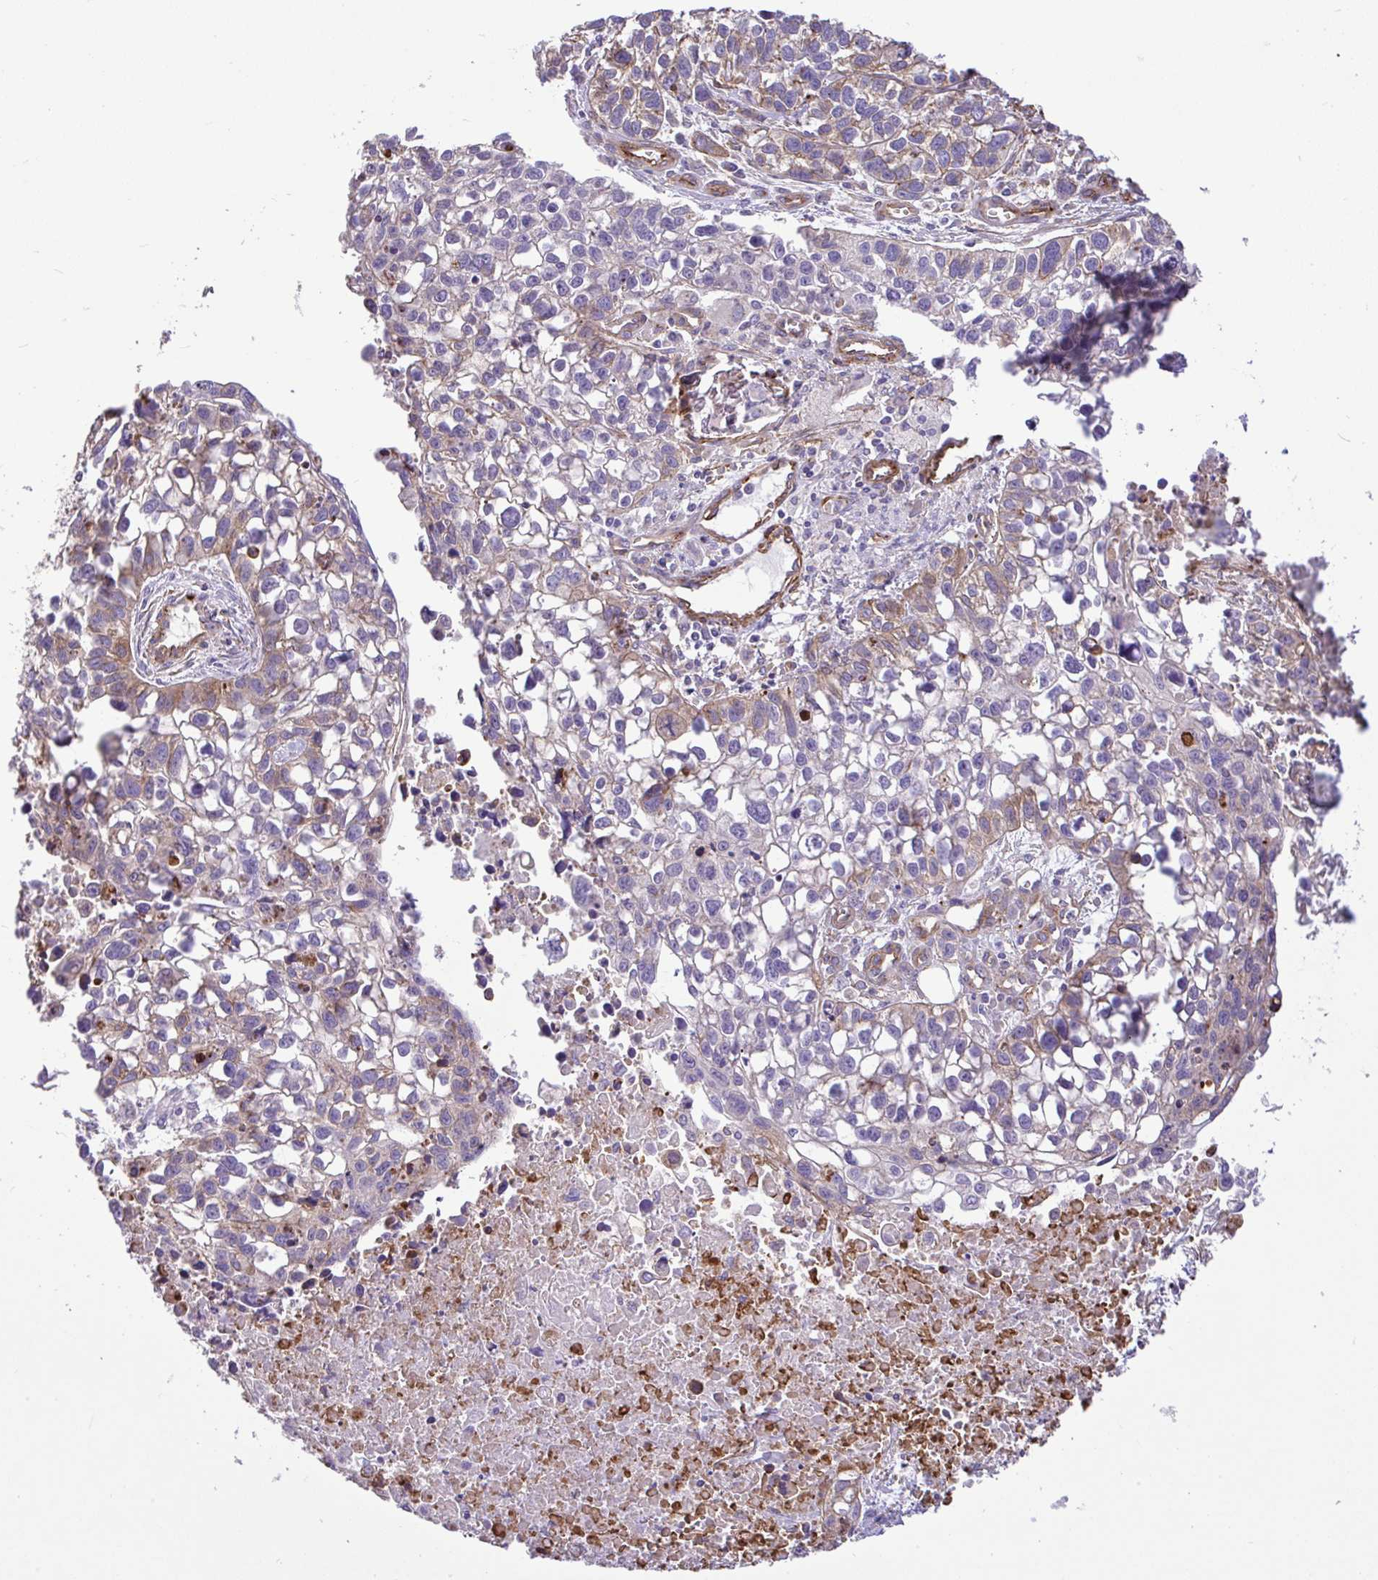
{"staining": {"intensity": "negative", "quantity": "none", "location": "none"}, "tissue": "lung cancer", "cell_type": "Tumor cells", "image_type": "cancer", "snomed": [{"axis": "morphology", "description": "Squamous cell carcinoma, NOS"}, {"axis": "topography", "description": "Lung"}], "caption": "This is an IHC micrograph of human lung squamous cell carcinoma. There is no positivity in tumor cells.", "gene": "PTPRK", "patient": {"sex": "male", "age": 74}}